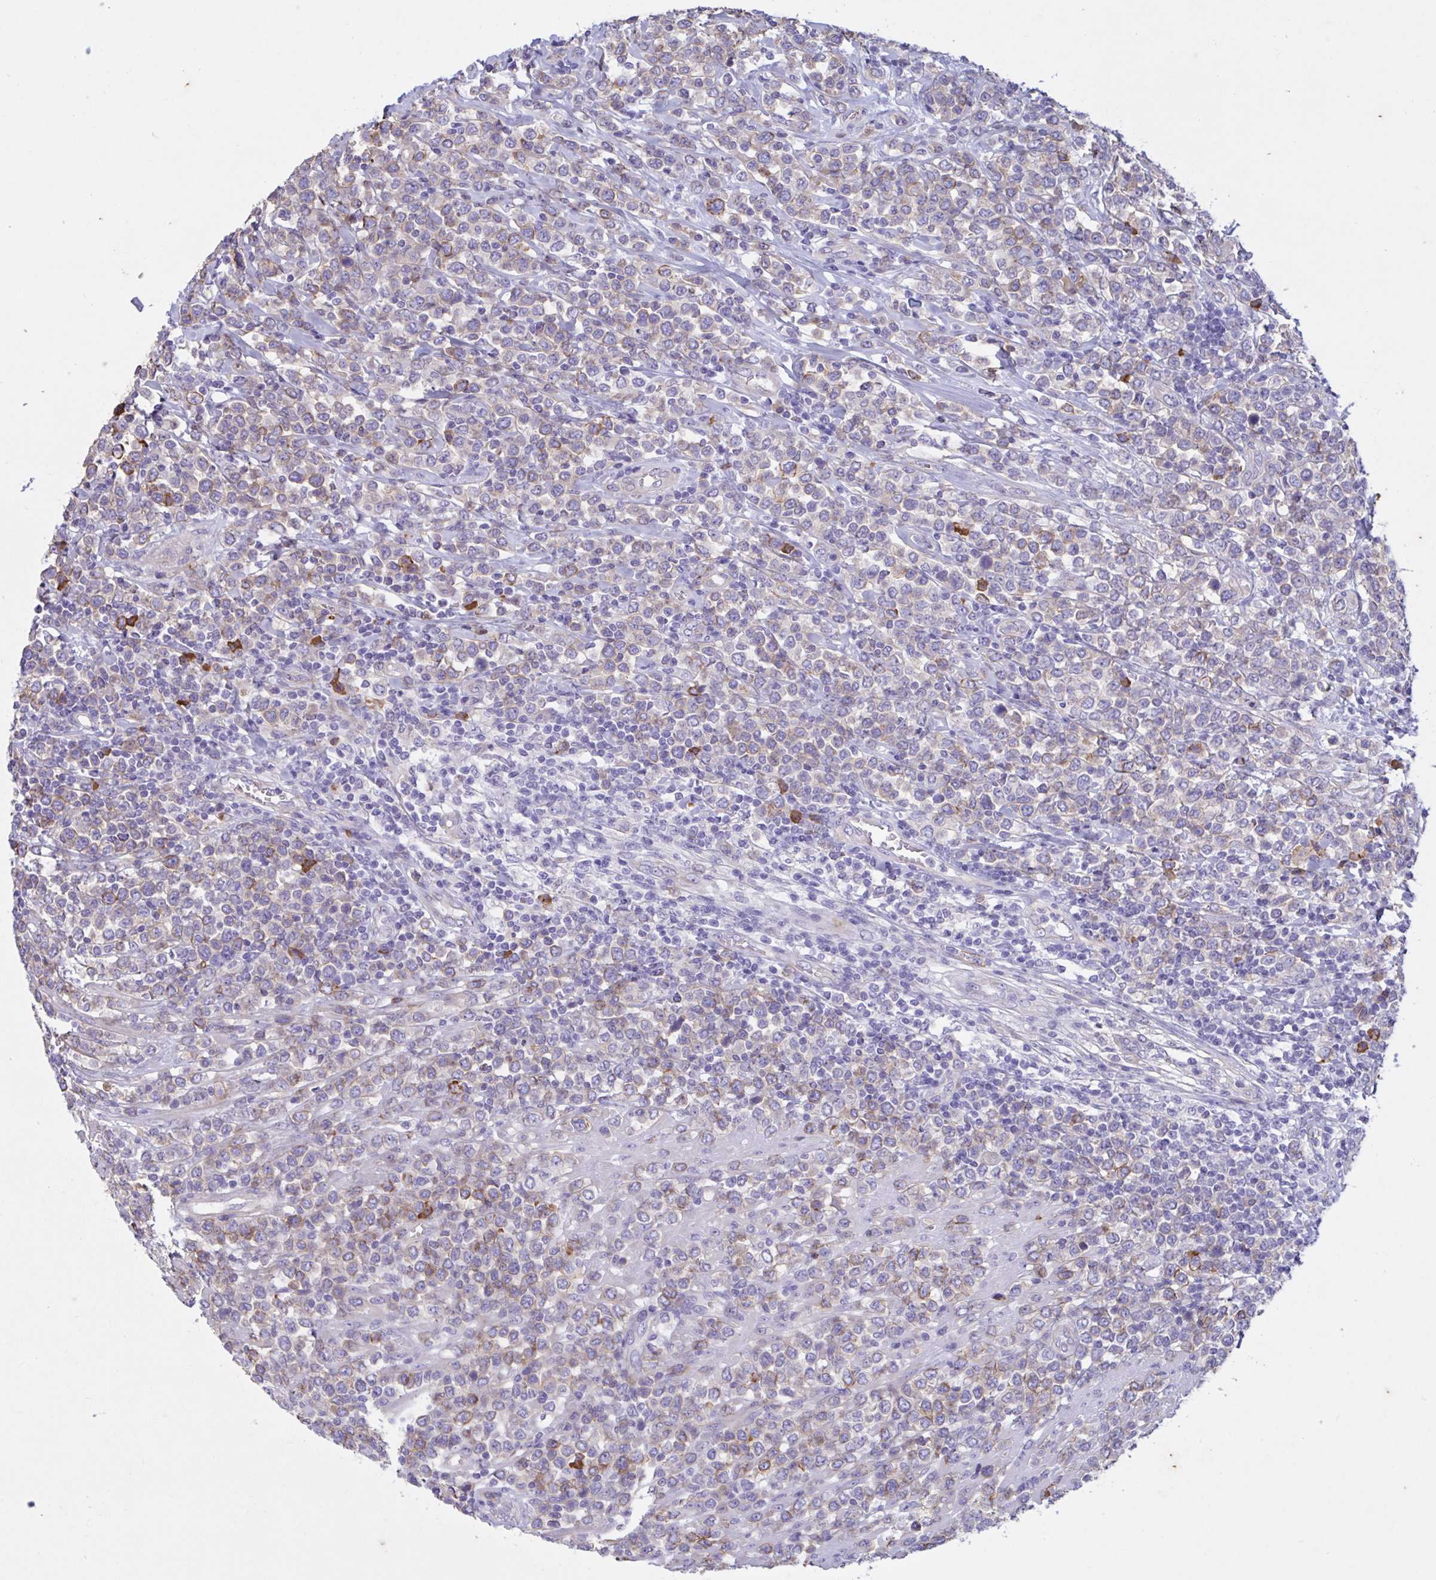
{"staining": {"intensity": "moderate", "quantity": "<25%", "location": "cytoplasmic/membranous"}, "tissue": "lymphoma", "cell_type": "Tumor cells", "image_type": "cancer", "snomed": [{"axis": "morphology", "description": "Malignant lymphoma, non-Hodgkin's type, High grade"}, {"axis": "topography", "description": "Soft tissue"}], "caption": "DAB immunohistochemical staining of human lymphoma reveals moderate cytoplasmic/membranous protein positivity in approximately <25% of tumor cells.", "gene": "SLC66A1", "patient": {"sex": "female", "age": 56}}